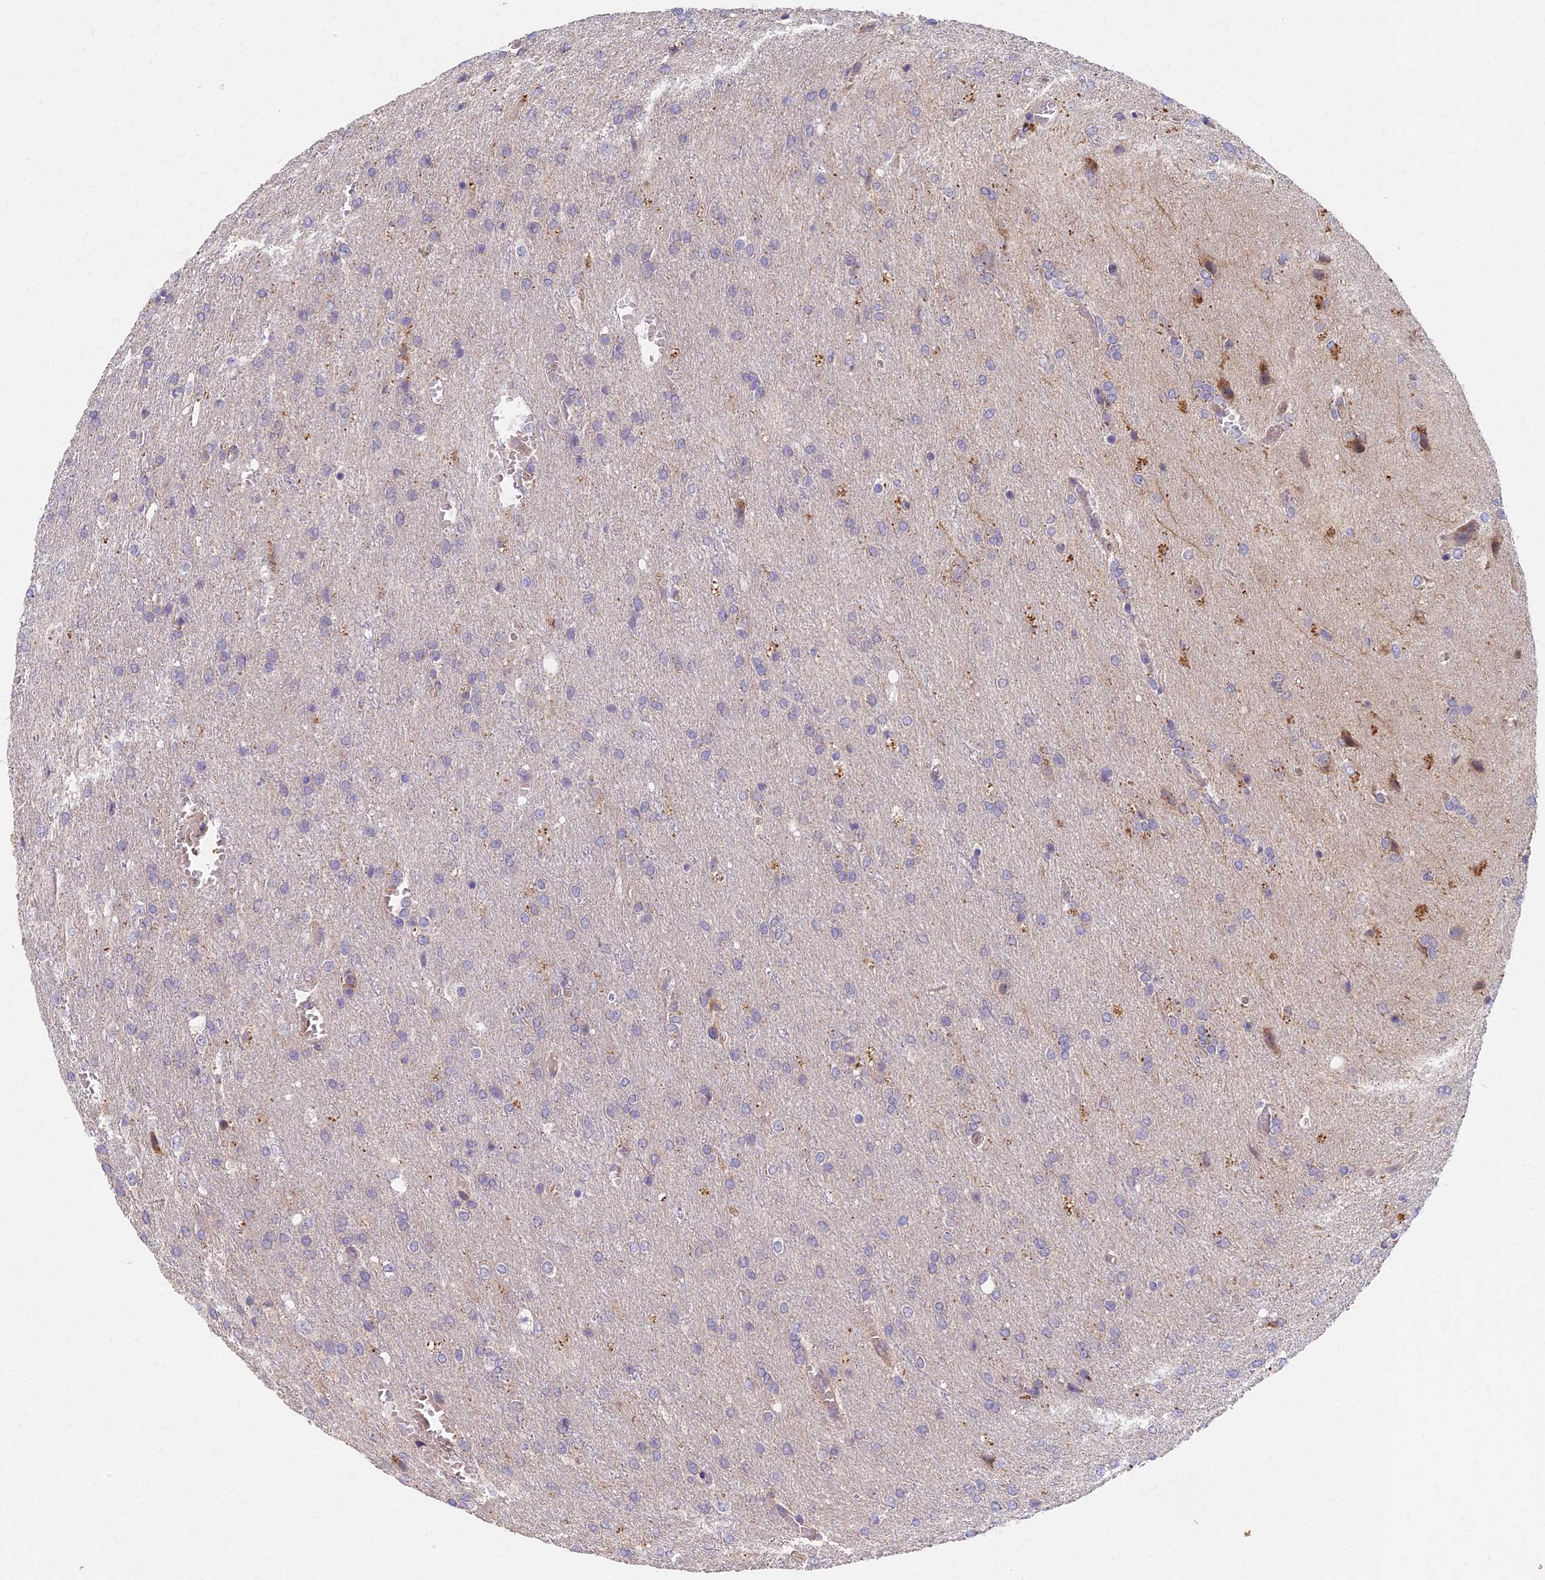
{"staining": {"intensity": "negative", "quantity": "none", "location": "none"}, "tissue": "glioma", "cell_type": "Tumor cells", "image_type": "cancer", "snomed": [{"axis": "morphology", "description": "Glioma, malignant, High grade"}, {"axis": "topography", "description": "Brain"}], "caption": "The histopathology image displays no staining of tumor cells in glioma.", "gene": "AP4E1", "patient": {"sex": "female", "age": 74}}